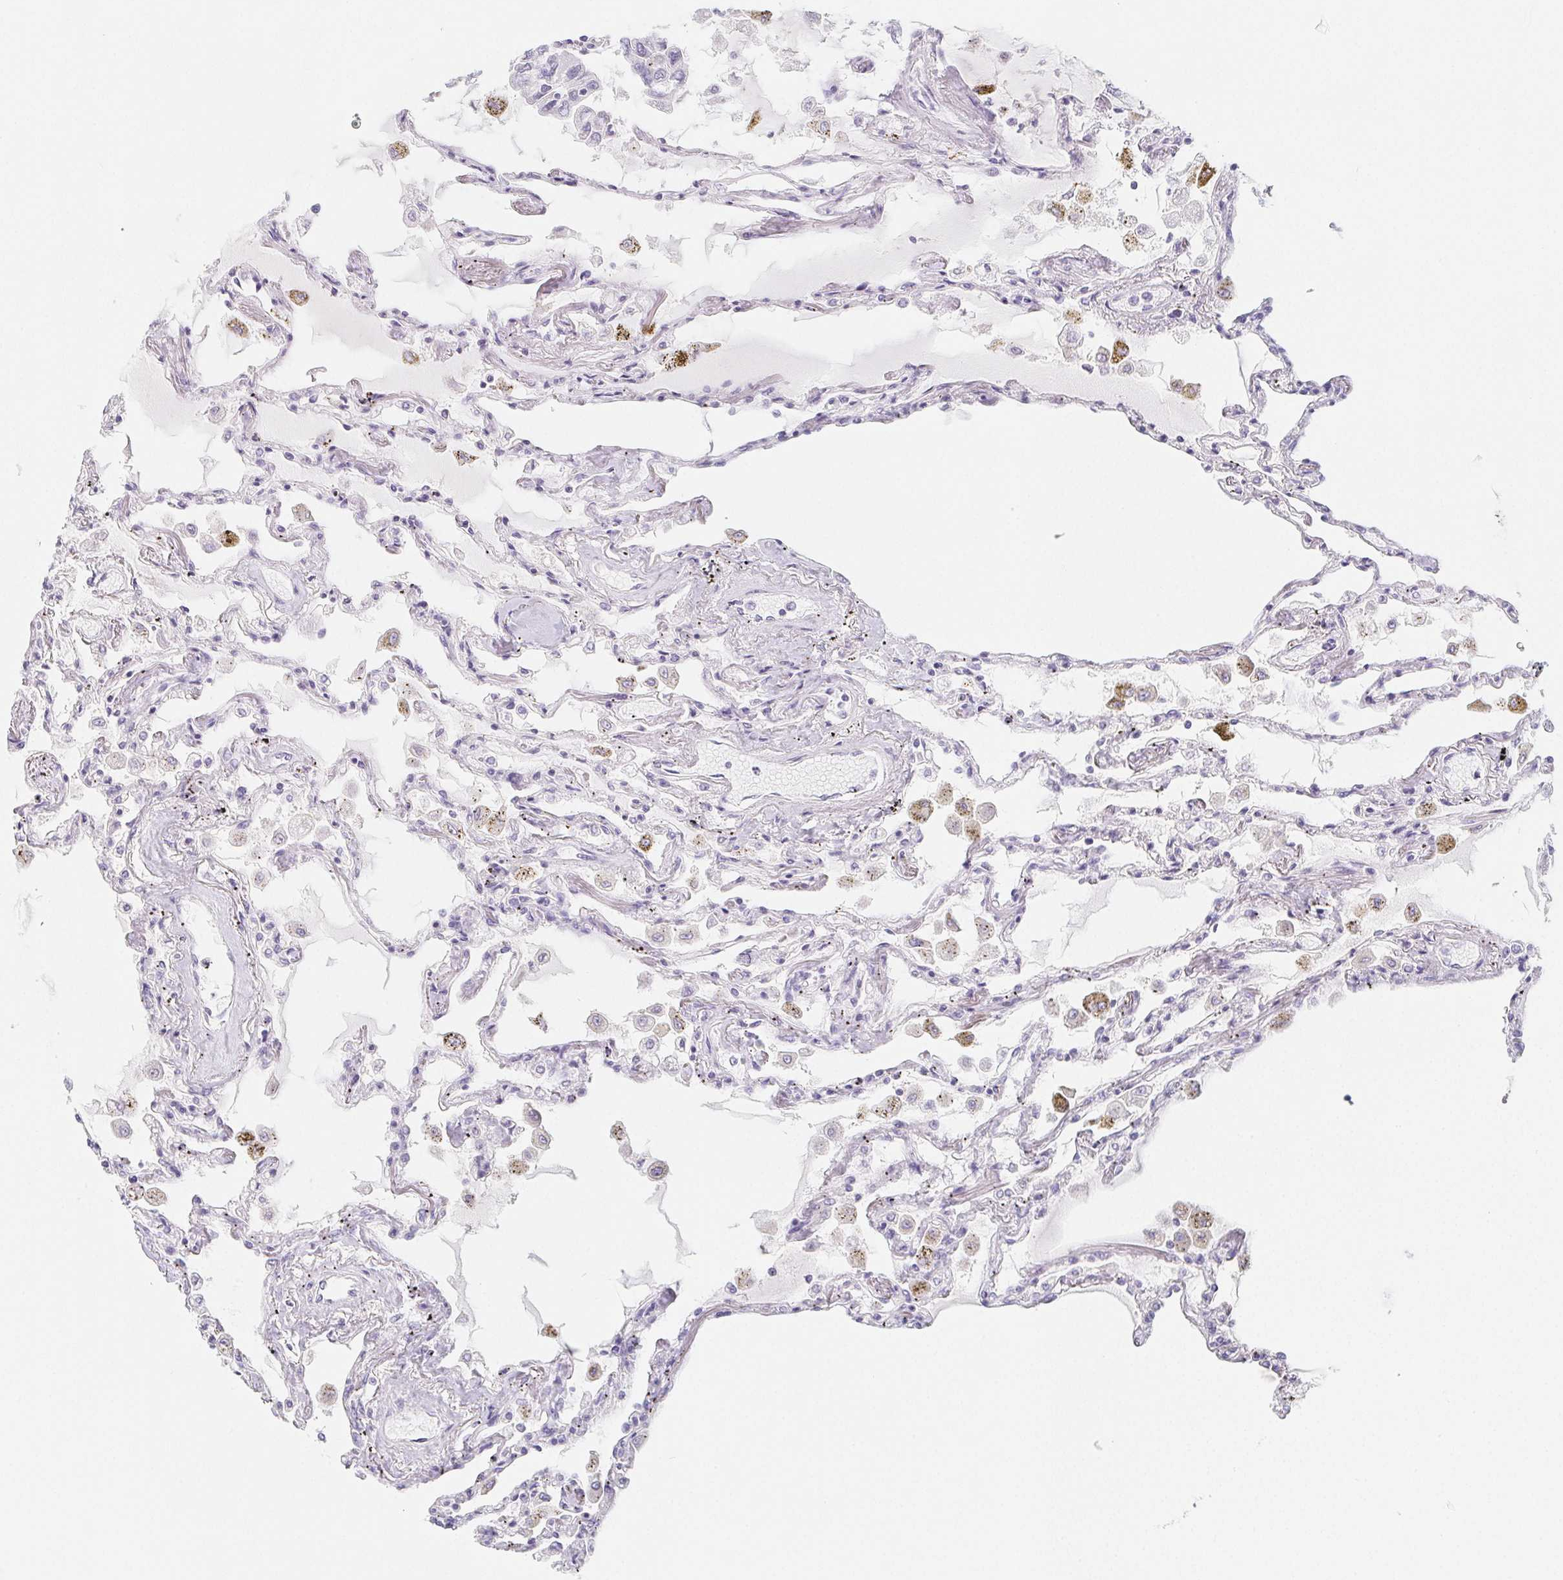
{"staining": {"intensity": "negative", "quantity": "none", "location": "none"}, "tissue": "lung", "cell_type": "Alveolar cells", "image_type": "normal", "snomed": [{"axis": "morphology", "description": "Normal tissue, NOS"}, {"axis": "morphology", "description": "Adenocarcinoma, NOS"}, {"axis": "topography", "description": "Cartilage tissue"}, {"axis": "topography", "description": "Lung"}], "caption": "This is a photomicrograph of IHC staining of benign lung, which shows no expression in alveolar cells. (DAB (3,3'-diaminobenzidine) immunohistochemistry (IHC) with hematoxylin counter stain).", "gene": "GLIPR1L1", "patient": {"sex": "female", "age": 67}}